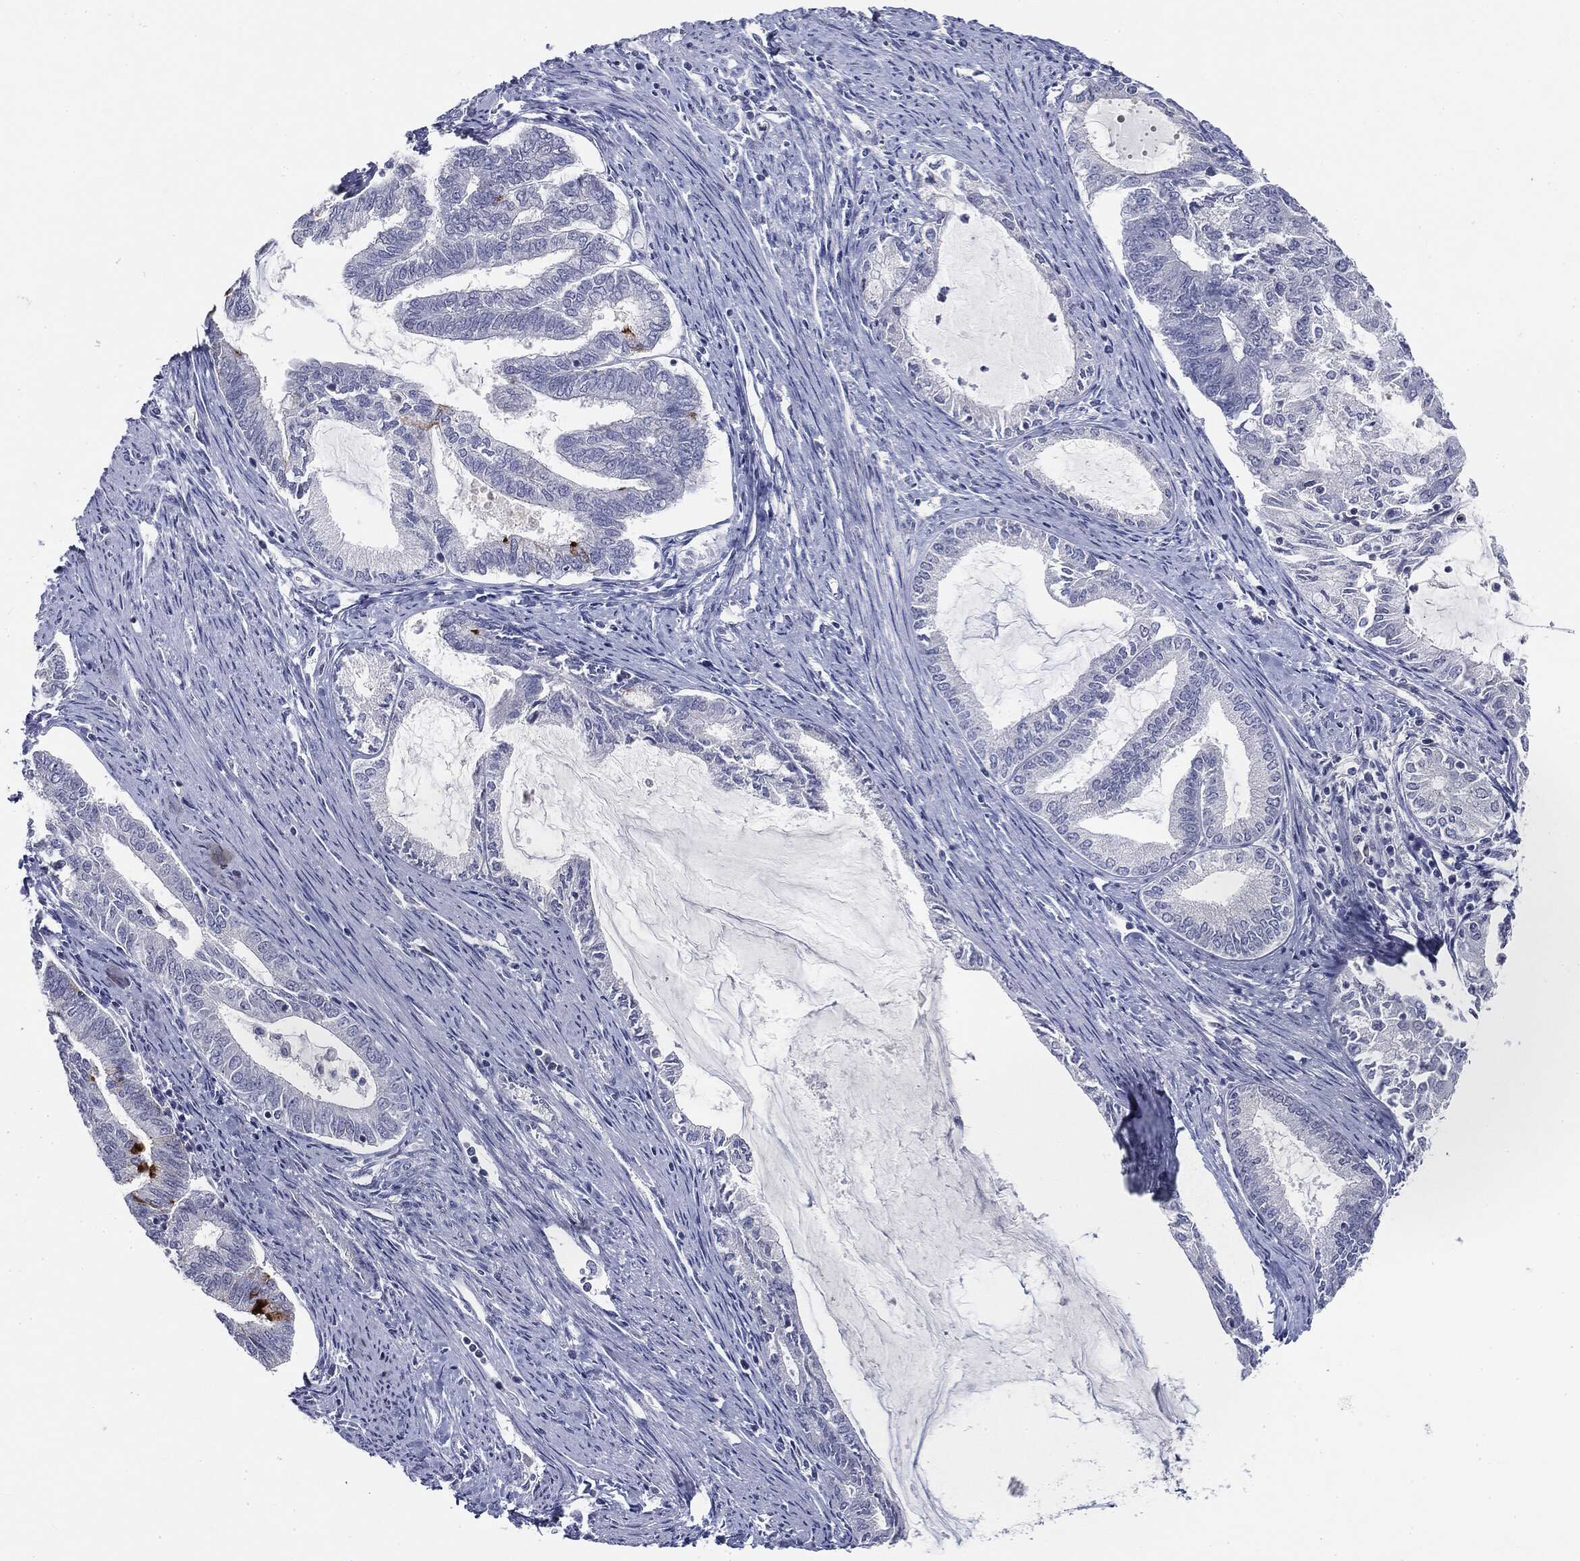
{"staining": {"intensity": "strong", "quantity": "<25%", "location": "cytoplasmic/membranous"}, "tissue": "endometrial cancer", "cell_type": "Tumor cells", "image_type": "cancer", "snomed": [{"axis": "morphology", "description": "Adenocarcinoma, NOS"}, {"axis": "topography", "description": "Endometrium"}], "caption": "Immunohistochemical staining of endometrial cancer (adenocarcinoma) demonstrates strong cytoplasmic/membranous protein positivity in about <25% of tumor cells. Nuclei are stained in blue.", "gene": "CGB1", "patient": {"sex": "female", "age": 86}}